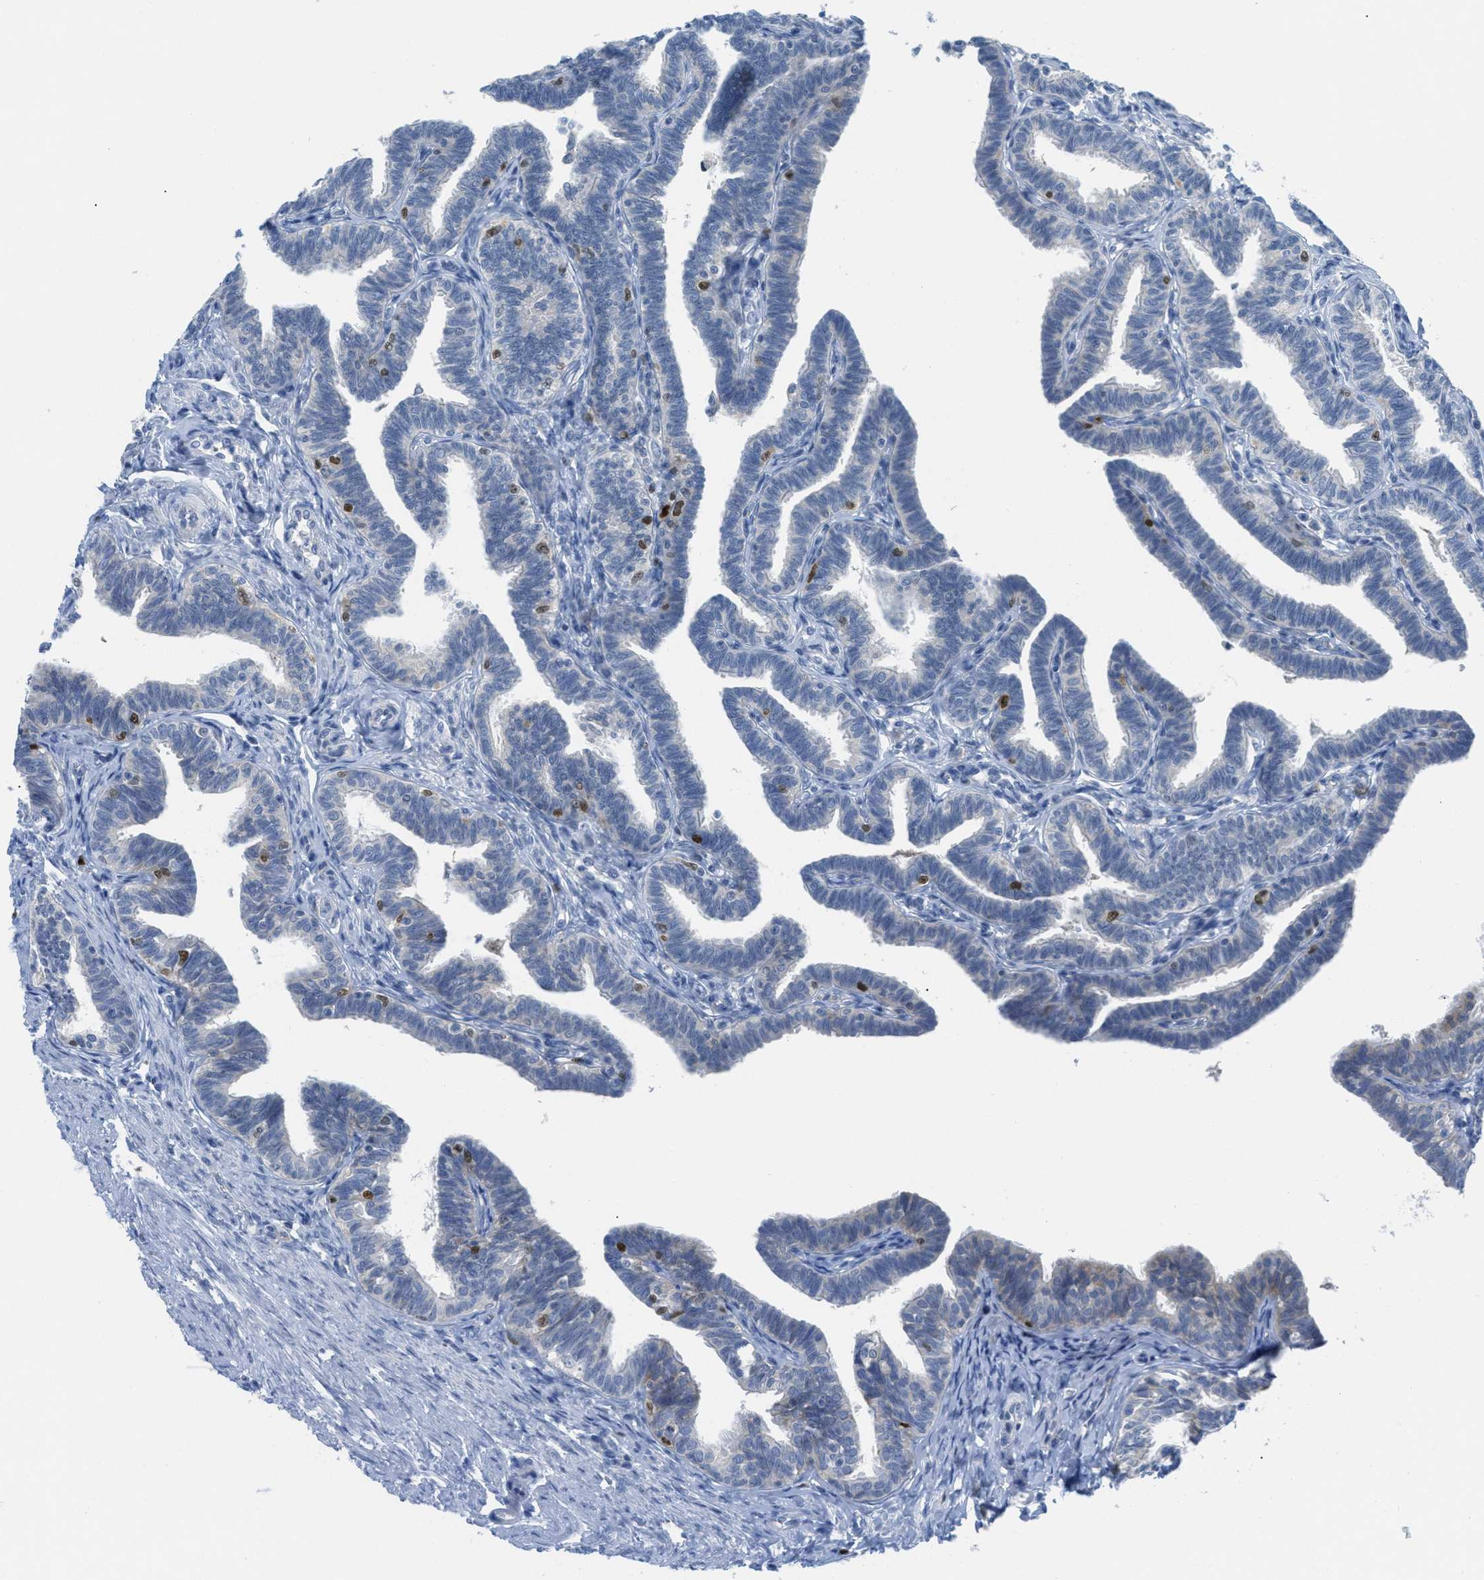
{"staining": {"intensity": "negative", "quantity": "none", "location": "none"}, "tissue": "fallopian tube", "cell_type": "Glandular cells", "image_type": "normal", "snomed": [{"axis": "morphology", "description": "Normal tissue, NOS"}, {"axis": "topography", "description": "Fallopian tube"}, {"axis": "topography", "description": "Ovary"}], "caption": "High power microscopy micrograph of an IHC micrograph of normal fallopian tube, revealing no significant positivity in glandular cells. Nuclei are stained in blue.", "gene": "ORC6", "patient": {"sex": "female", "age": 23}}